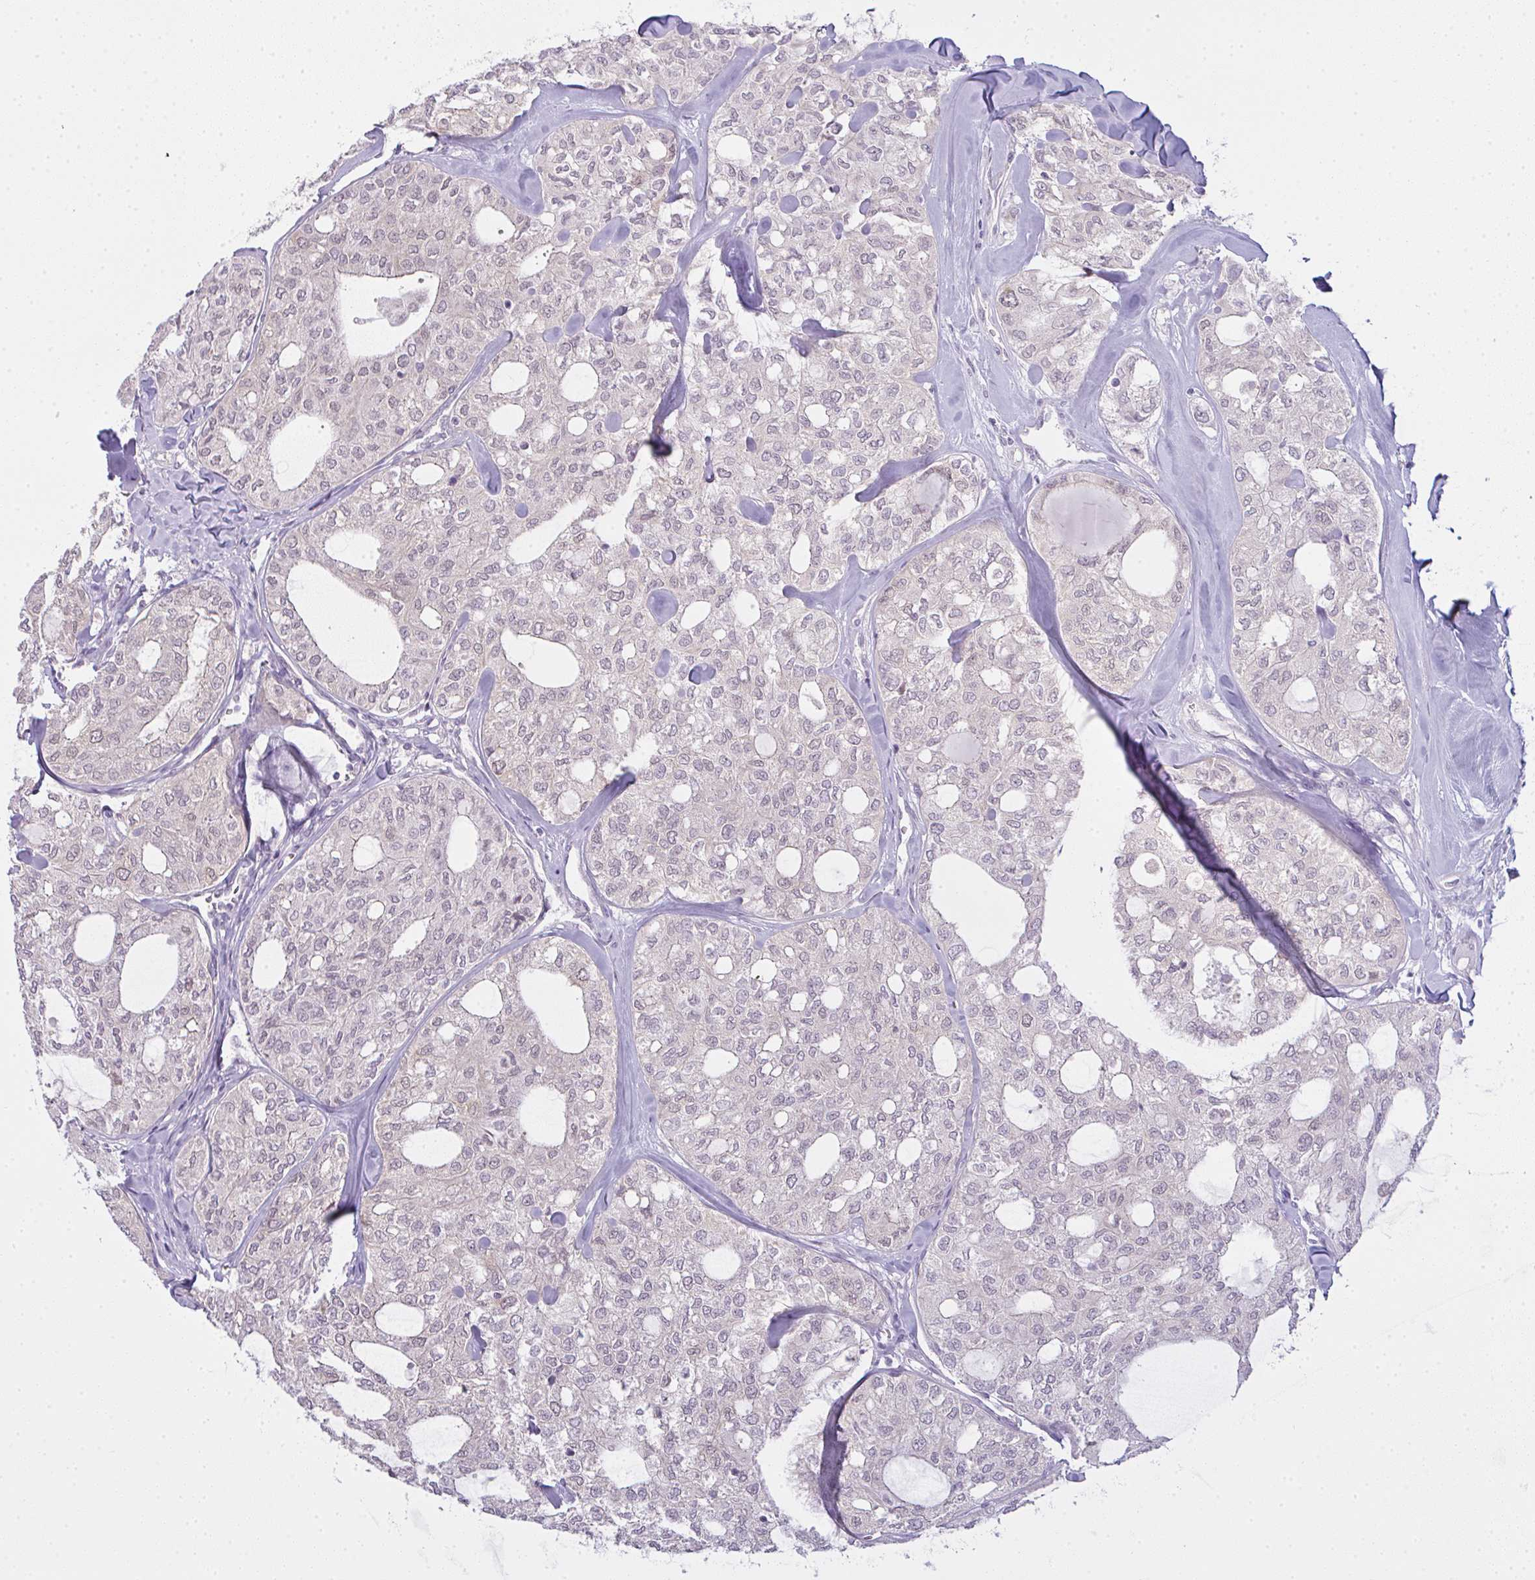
{"staining": {"intensity": "negative", "quantity": "none", "location": "none"}, "tissue": "thyroid cancer", "cell_type": "Tumor cells", "image_type": "cancer", "snomed": [{"axis": "morphology", "description": "Follicular adenoma carcinoma, NOS"}, {"axis": "topography", "description": "Thyroid gland"}], "caption": "Human thyroid follicular adenoma carcinoma stained for a protein using immunohistochemistry reveals no positivity in tumor cells.", "gene": "CSE1L", "patient": {"sex": "male", "age": 75}}